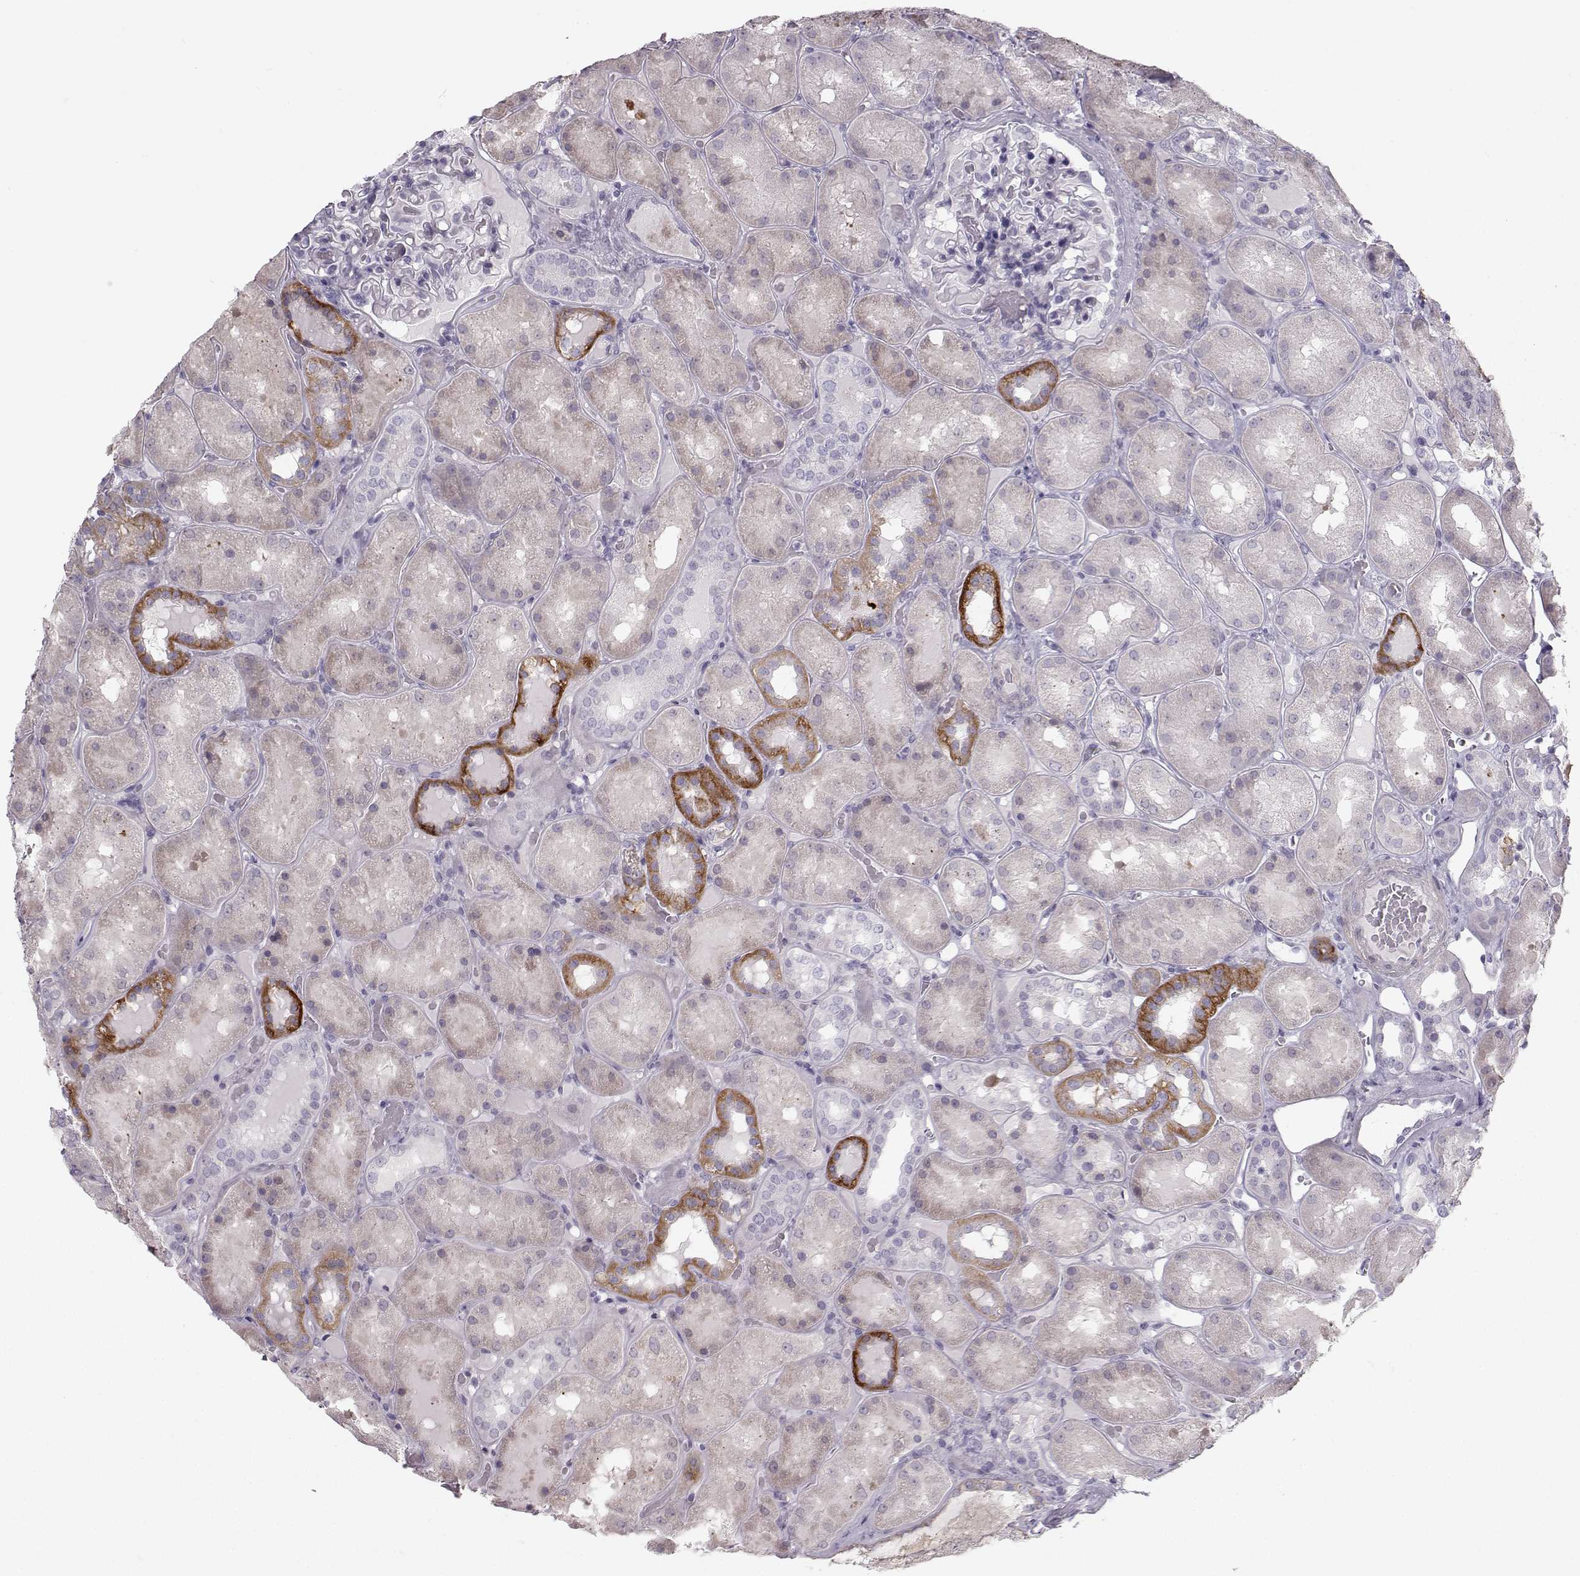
{"staining": {"intensity": "negative", "quantity": "none", "location": "none"}, "tissue": "kidney", "cell_type": "Cells in glomeruli", "image_type": "normal", "snomed": [{"axis": "morphology", "description": "Normal tissue, NOS"}, {"axis": "topography", "description": "Kidney"}], "caption": "Immunohistochemistry (IHC) photomicrograph of normal kidney stained for a protein (brown), which exhibits no expression in cells in glomeruli. The staining is performed using DAB brown chromogen with nuclei counter-stained in using hematoxylin.", "gene": "CASR", "patient": {"sex": "male", "age": 73}}